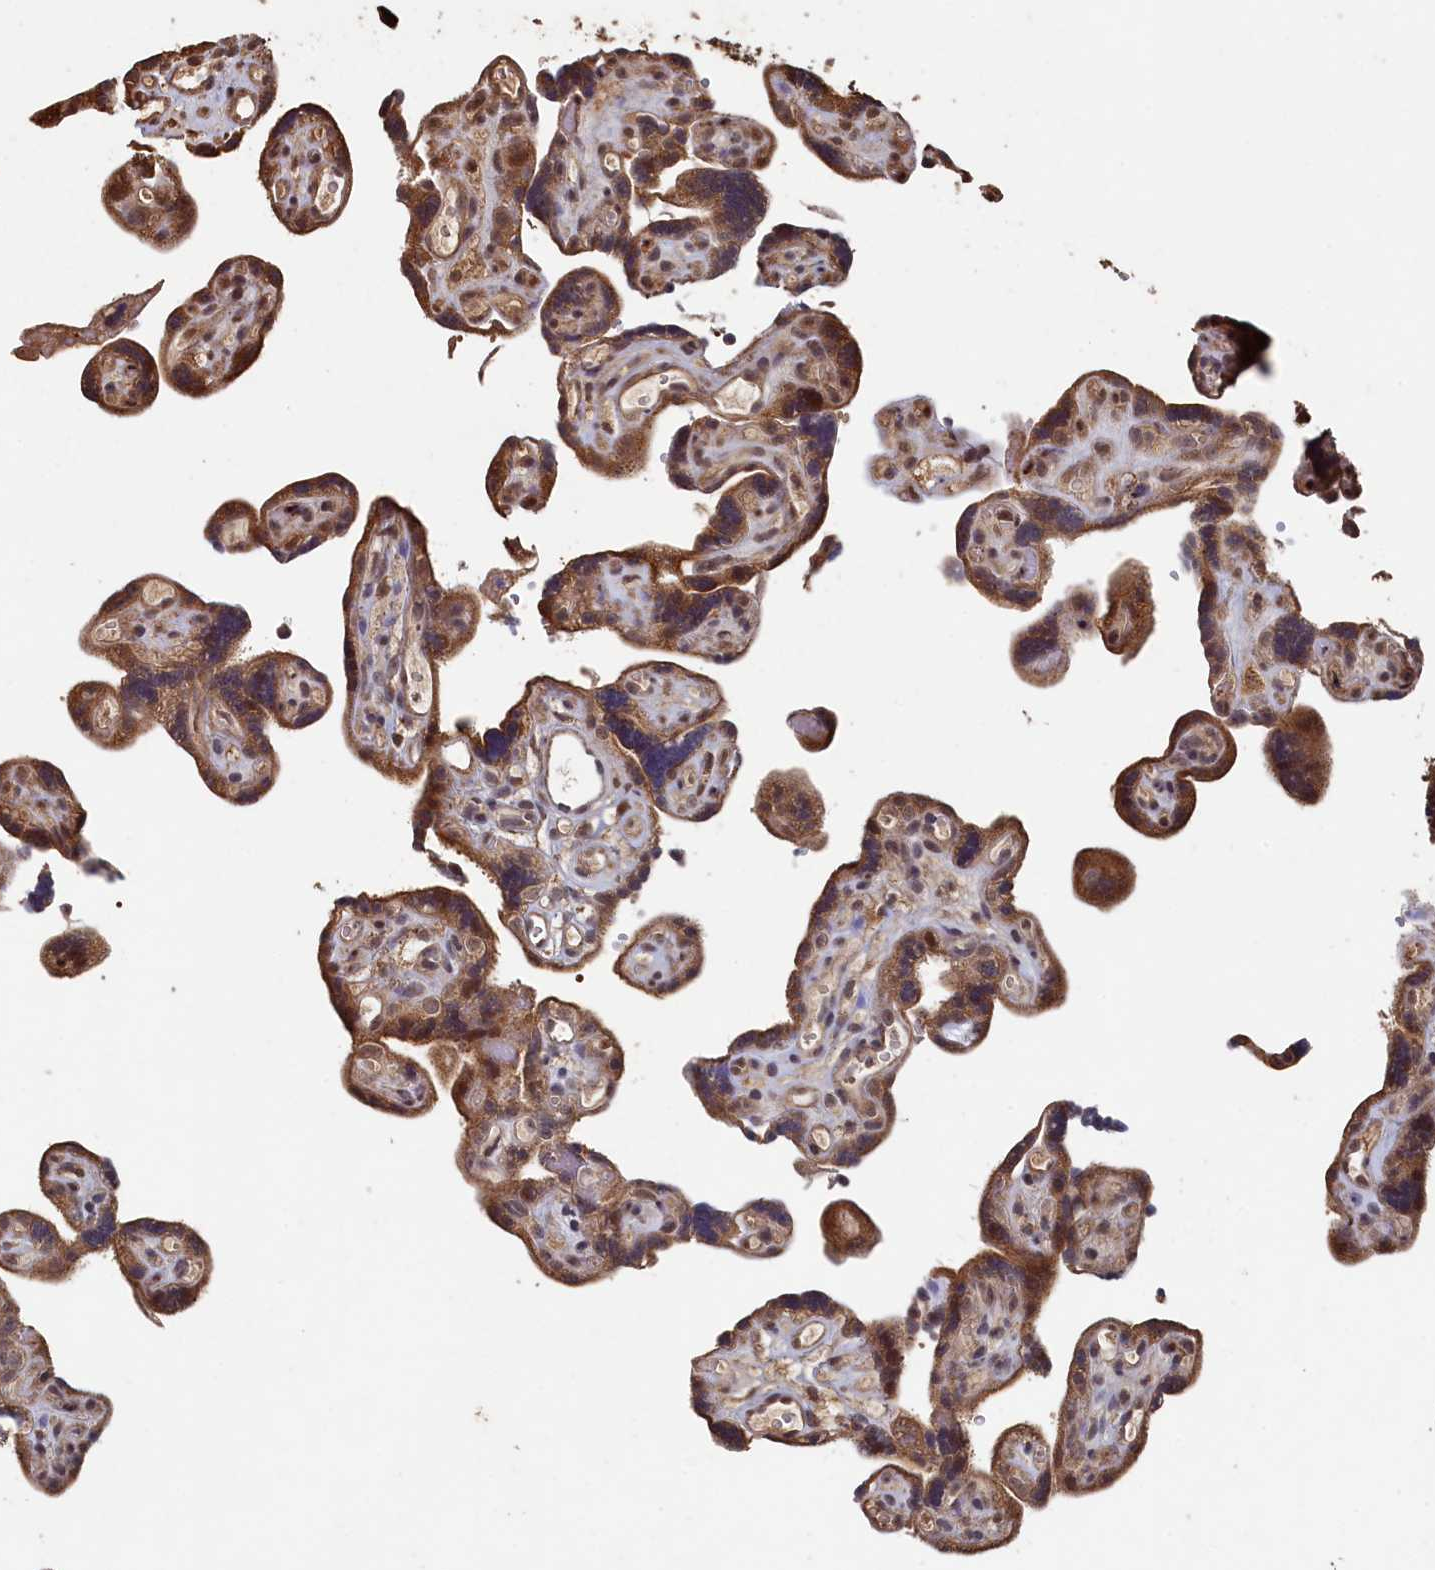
{"staining": {"intensity": "moderate", "quantity": ">75%", "location": "cytoplasmic/membranous"}, "tissue": "placenta", "cell_type": "Decidual cells", "image_type": "normal", "snomed": [{"axis": "morphology", "description": "Normal tissue, NOS"}, {"axis": "topography", "description": "Placenta"}], "caption": "Immunohistochemistry staining of unremarkable placenta, which shows medium levels of moderate cytoplasmic/membranous staining in about >75% of decidual cells indicating moderate cytoplasmic/membranous protein expression. The staining was performed using DAB (3,3'-diaminobenzidine) (brown) for protein detection and nuclei were counterstained in hematoxylin (blue).", "gene": "PIGN", "patient": {"sex": "female", "age": 30}}